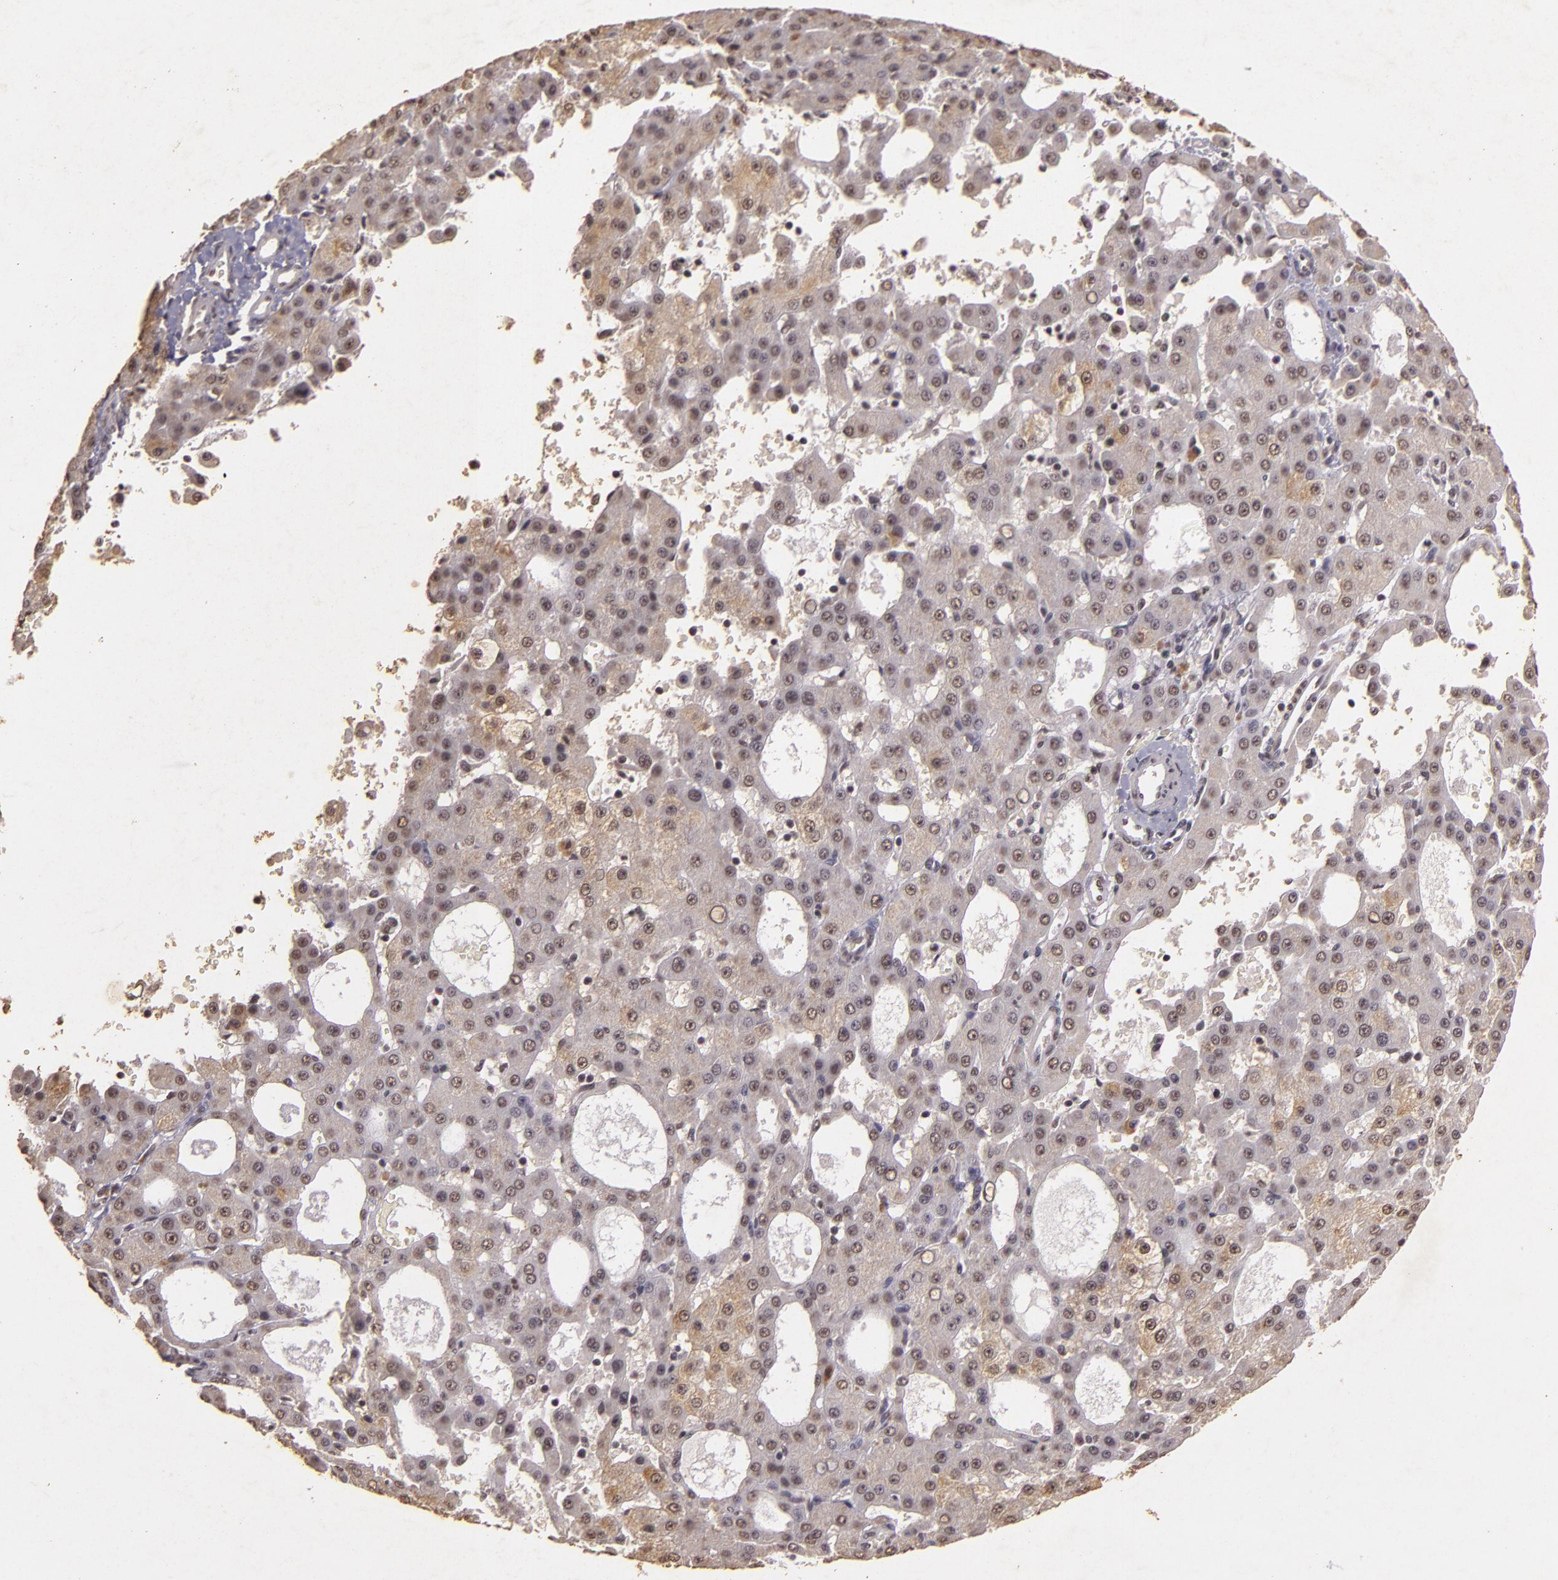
{"staining": {"intensity": "weak", "quantity": "25%-75%", "location": "nuclear"}, "tissue": "liver cancer", "cell_type": "Tumor cells", "image_type": "cancer", "snomed": [{"axis": "morphology", "description": "Carcinoma, Hepatocellular, NOS"}, {"axis": "topography", "description": "Liver"}], "caption": "Immunohistochemical staining of human liver cancer (hepatocellular carcinoma) exhibits low levels of weak nuclear protein staining in approximately 25%-75% of tumor cells. (DAB (3,3'-diaminobenzidine) = brown stain, brightfield microscopy at high magnification).", "gene": "CBX3", "patient": {"sex": "male", "age": 47}}